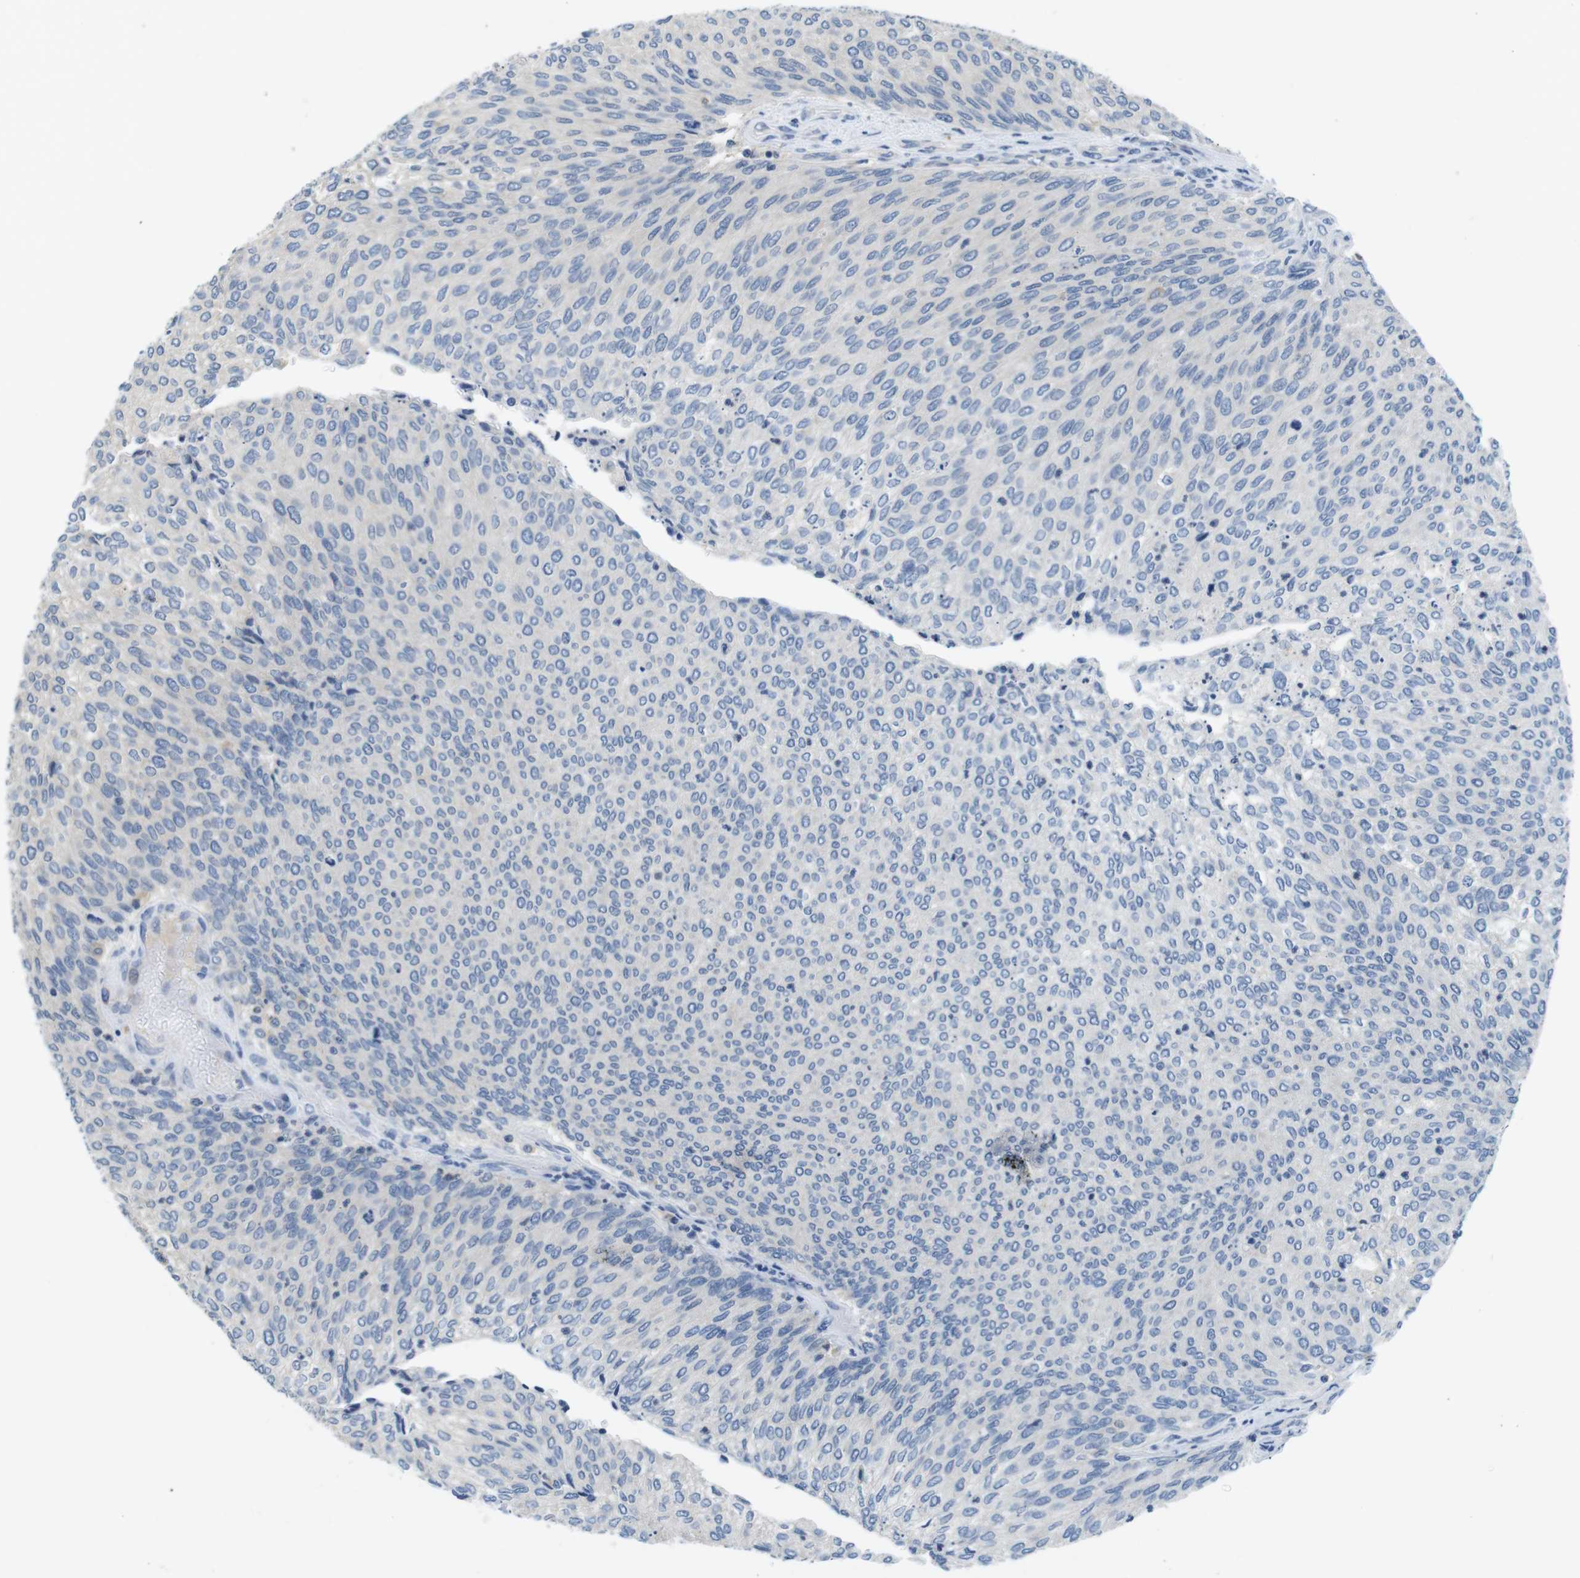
{"staining": {"intensity": "negative", "quantity": "none", "location": "none"}, "tissue": "urothelial cancer", "cell_type": "Tumor cells", "image_type": "cancer", "snomed": [{"axis": "morphology", "description": "Urothelial carcinoma, Low grade"}, {"axis": "topography", "description": "Urinary bladder"}], "caption": "High magnification brightfield microscopy of urothelial cancer stained with DAB (3,3'-diaminobenzidine) (brown) and counterstained with hematoxylin (blue): tumor cells show no significant staining.", "gene": "PIK3CD", "patient": {"sex": "female", "age": 79}}